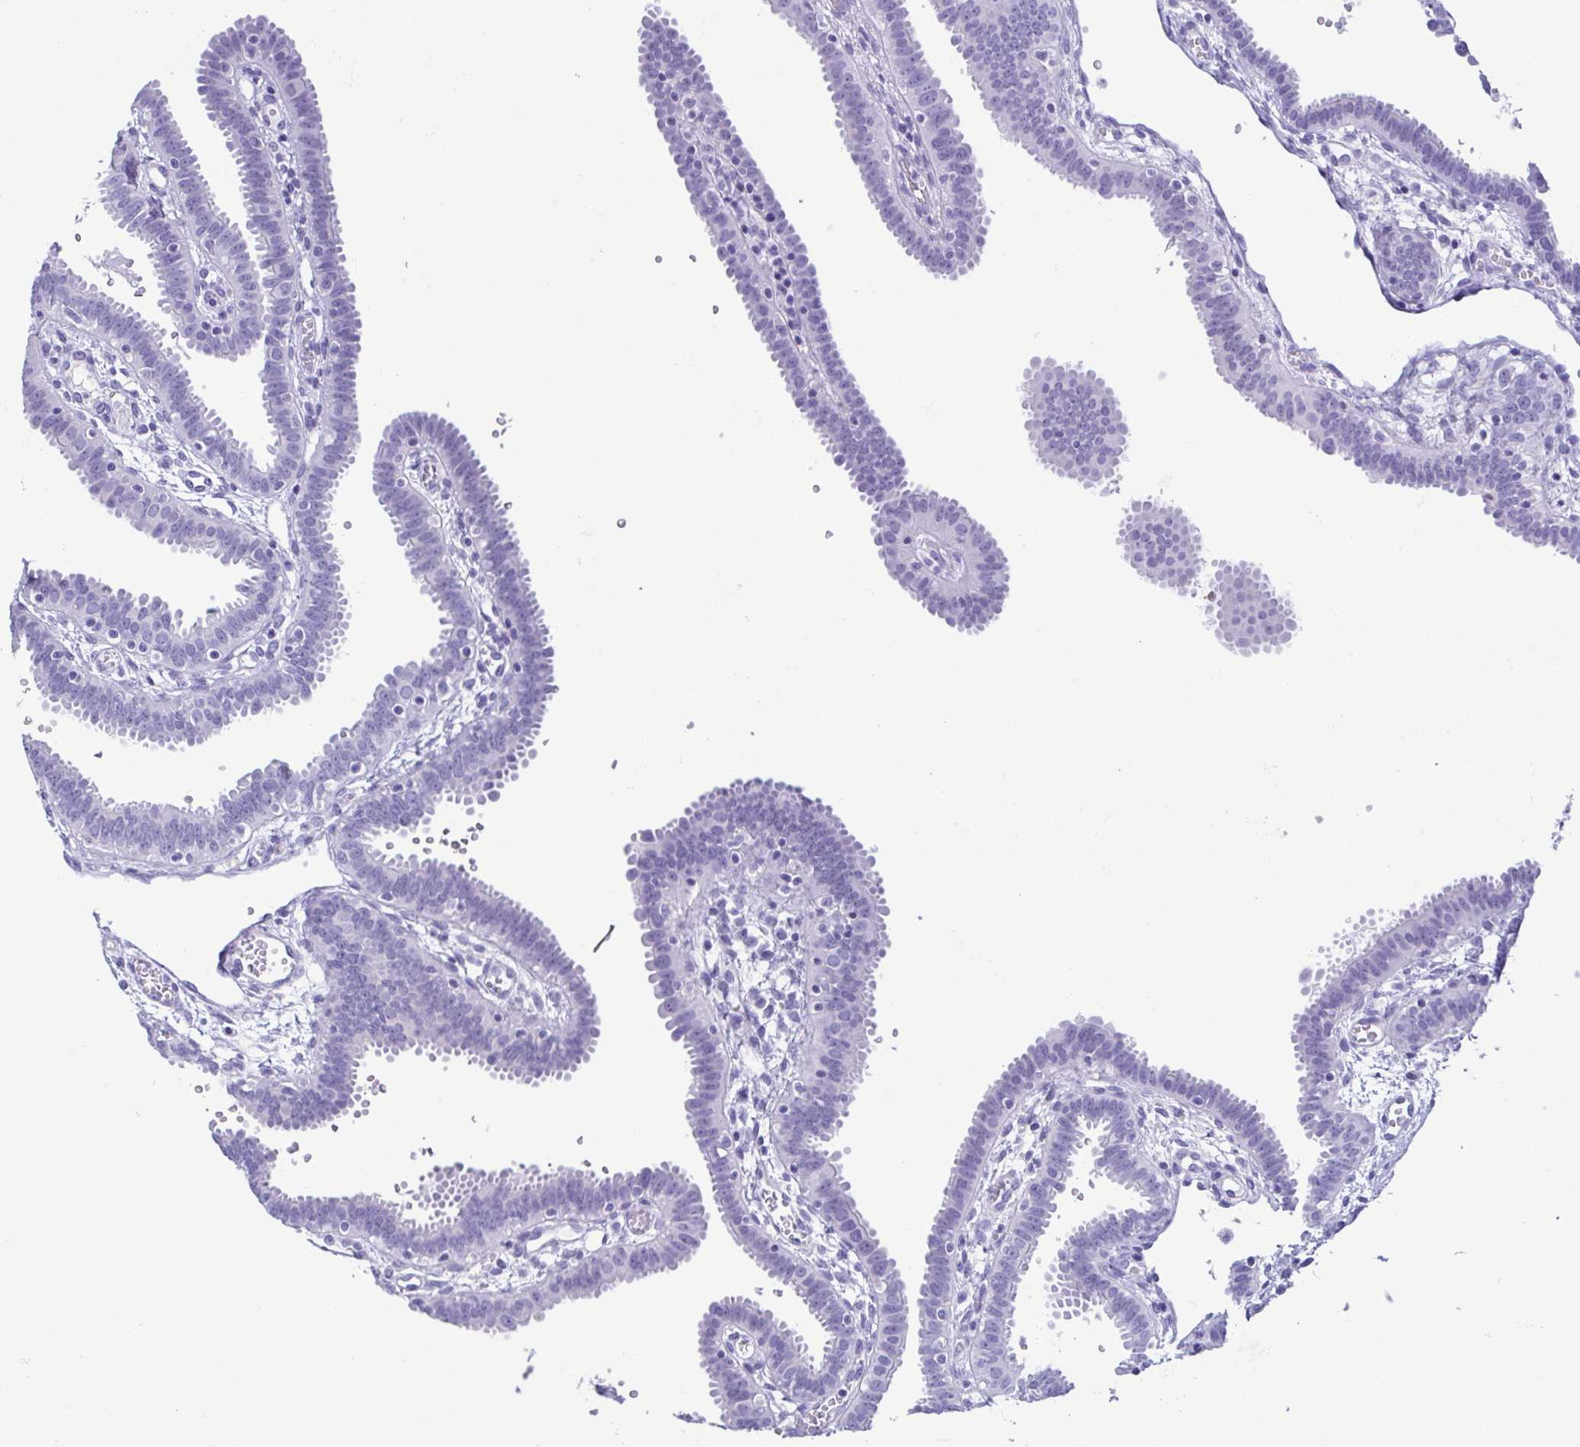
{"staining": {"intensity": "negative", "quantity": "none", "location": "none"}, "tissue": "fallopian tube", "cell_type": "Glandular cells", "image_type": "normal", "snomed": [{"axis": "morphology", "description": "Normal tissue, NOS"}, {"axis": "topography", "description": "Fallopian tube"}], "caption": "IHC image of benign fallopian tube: human fallopian tube stained with DAB (3,3'-diaminobenzidine) displays no significant protein positivity in glandular cells.", "gene": "TSPY10", "patient": {"sex": "female", "age": 37}}